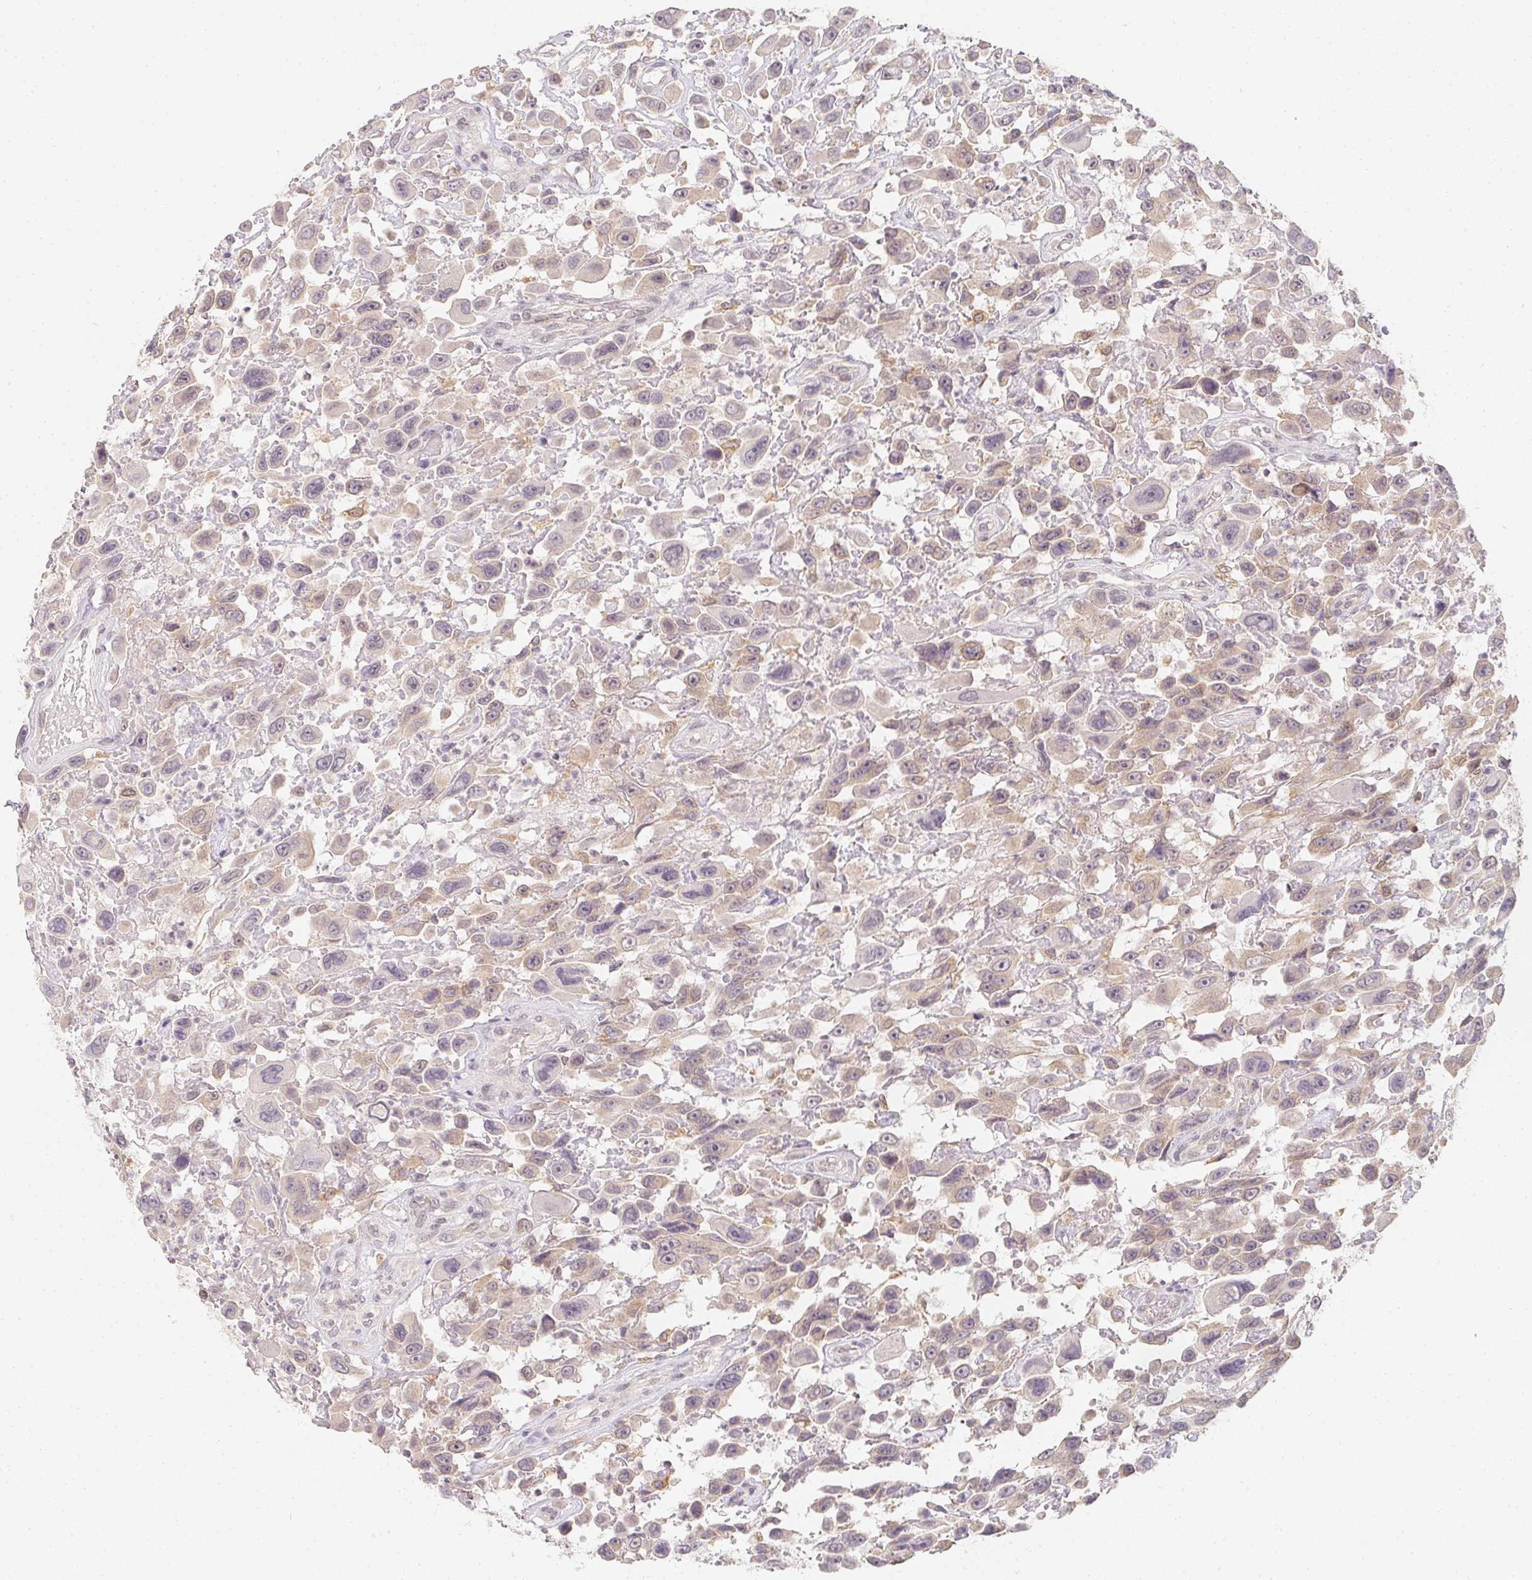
{"staining": {"intensity": "weak", "quantity": "25%-75%", "location": "cytoplasmic/membranous"}, "tissue": "urothelial cancer", "cell_type": "Tumor cells", "image_type": "cancer", "snomed": [{"axis": "morphology", "description": "Urothelial carcinoma, High grade"}, {"axis": "topography", "description": "Urinary bladder"}], "caption": "Urothelial cancer tissue demonstrates weak cytoplasmic/membranous staining in about 25%-75% of tumor cells, visualized by immunohistochemistry.", "gene": "SOAT1", "patient": {"sex": "male", "age": 53}}